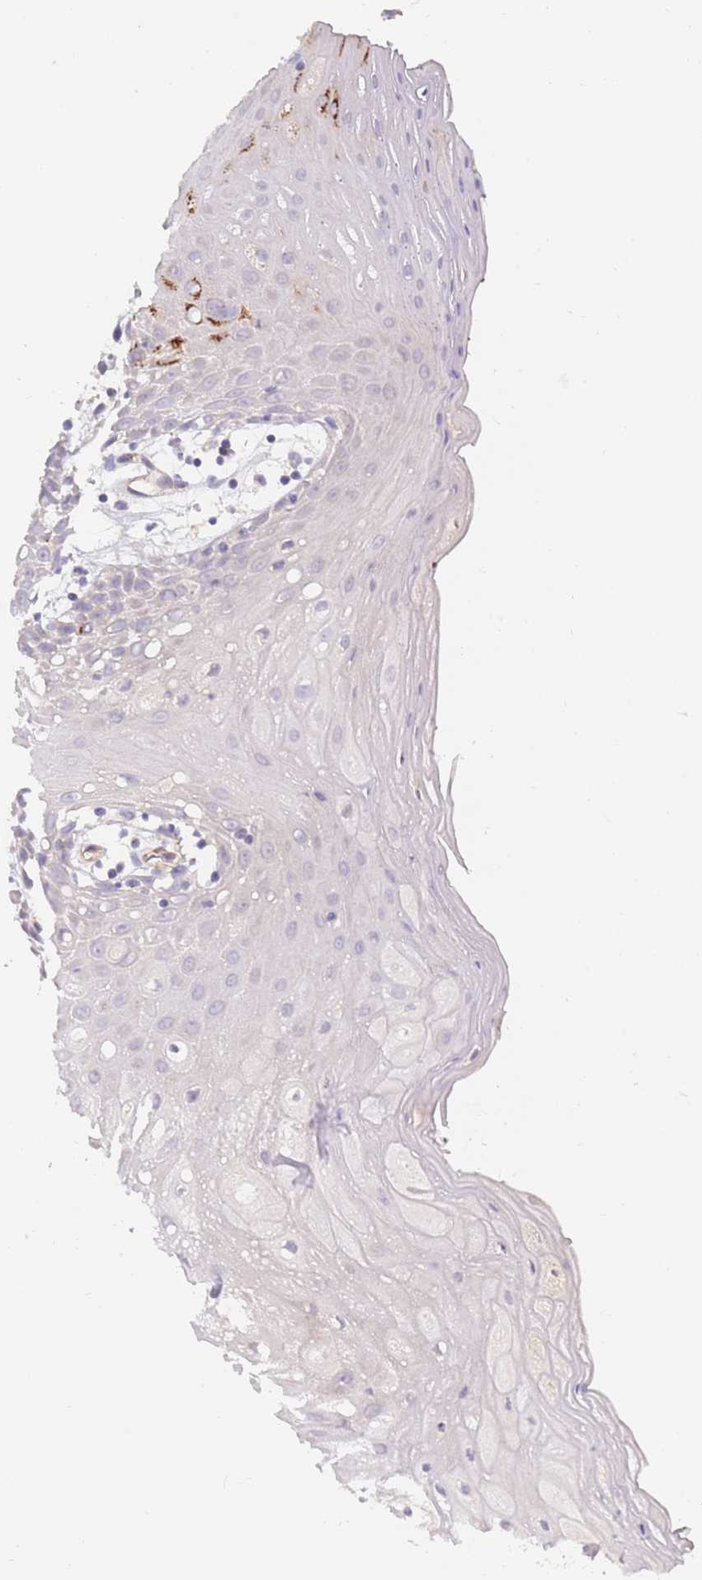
{"staining": {"intensity": "negative", "quantity": "none", "location": "none"}, "tissue": "oral mucosa", "cell_type": "Squamous epithelial cells", "image_type": "normal", "snomed": [{"axis": "morphology", "description": "Normal tissue, NOS"}, {"axis": "topography", "description": "Oral tissue"}, {"axis": "topography", "description": "Tounge, NOS"}], "caption": "IHC histopathology image of unremarkable oral mucosa stained for a protein (brown), which reveals no staining in squamous epithelial cells. (Stains: DAB (3,3'-diaminobenzidine) immunohistochemistry with hematoxylin counter stain, Microscopy: brightfield microscopy at high magnification).", "gene": "BORCS5", "patient": {"sex": "female", "age": 59}}